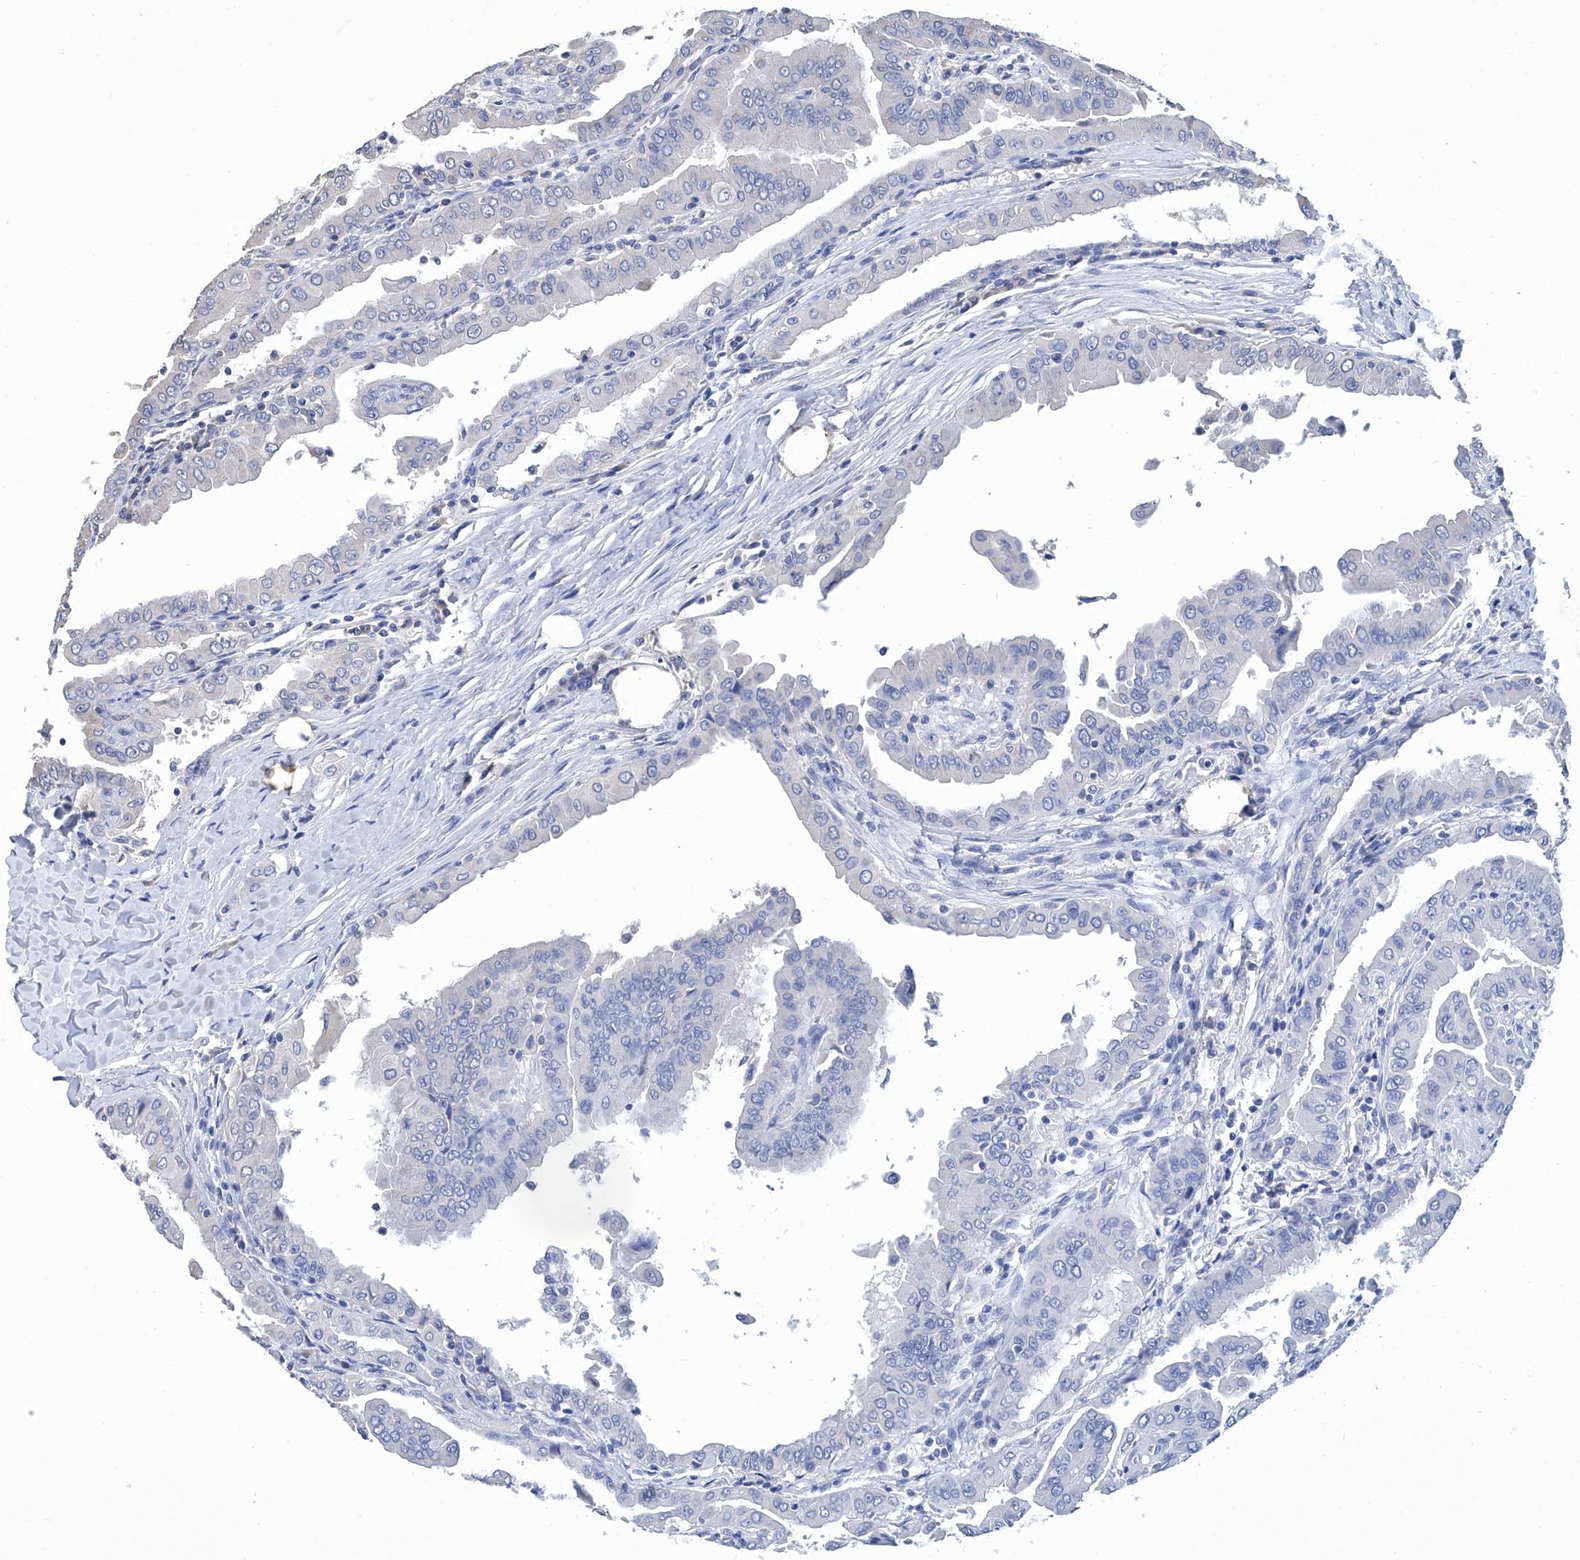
{"staining": {"intensity": "negative", "quantity": "none", "location": "none"}, "tissue": "thyroid cancer", "cell_type": "Tumor cells", "image_type": "cancer", "snomed": [{"axis": "morphology", "description": "Papillary adenocarcinoma, NOS"}, {"axis": "topography", "description": "Thyroid gland"}], "caption": "Thyroid cancer (papillary adenocarcinoma) stained for a protein using IHC demonstrates no expression tumor cells.", "gene": "GPT", "patient": {"sex": "male", "age": 33}}